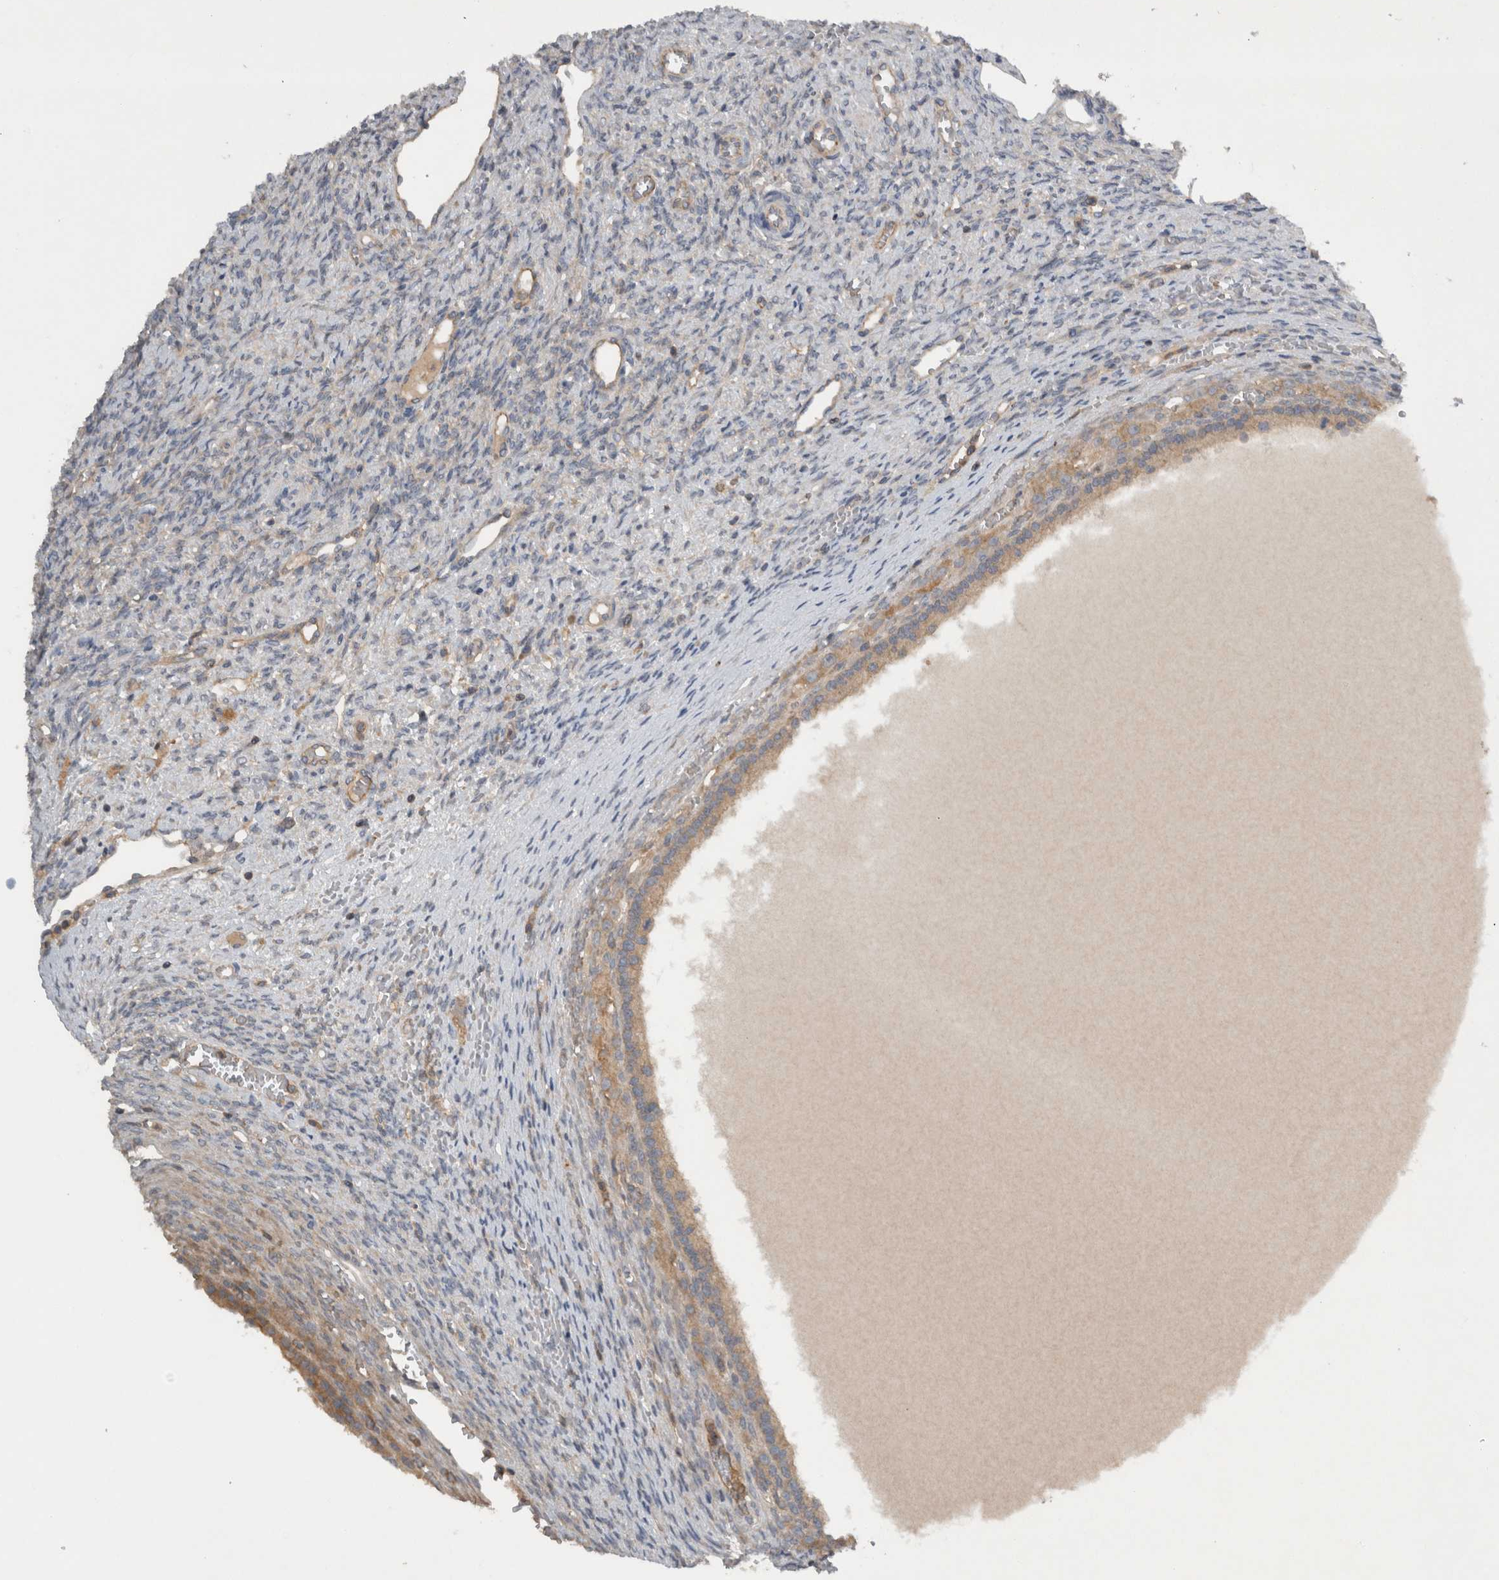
{"staining": {"intensity": "weak", "quantity": ">75%", "location": "cytoplasmic/membranous"}, "tissue": "ovary", "cell_type": "Follicle cells", "image_type": "normal", "snomed": [{"axis": "morphology", "description": "Normal tissue, NOS"}, {"axis": "topography", "description": "Ovary"}], "caption": "A low amount of weak cytoplasmic/membranous expression is present in about >75% of follicle cells in normal ovary. The protein of interest is shown in brown color, while the nuclei are stained blue.", "gene": "SCARA5", "patient": {"sex": "female", "age": 41}}